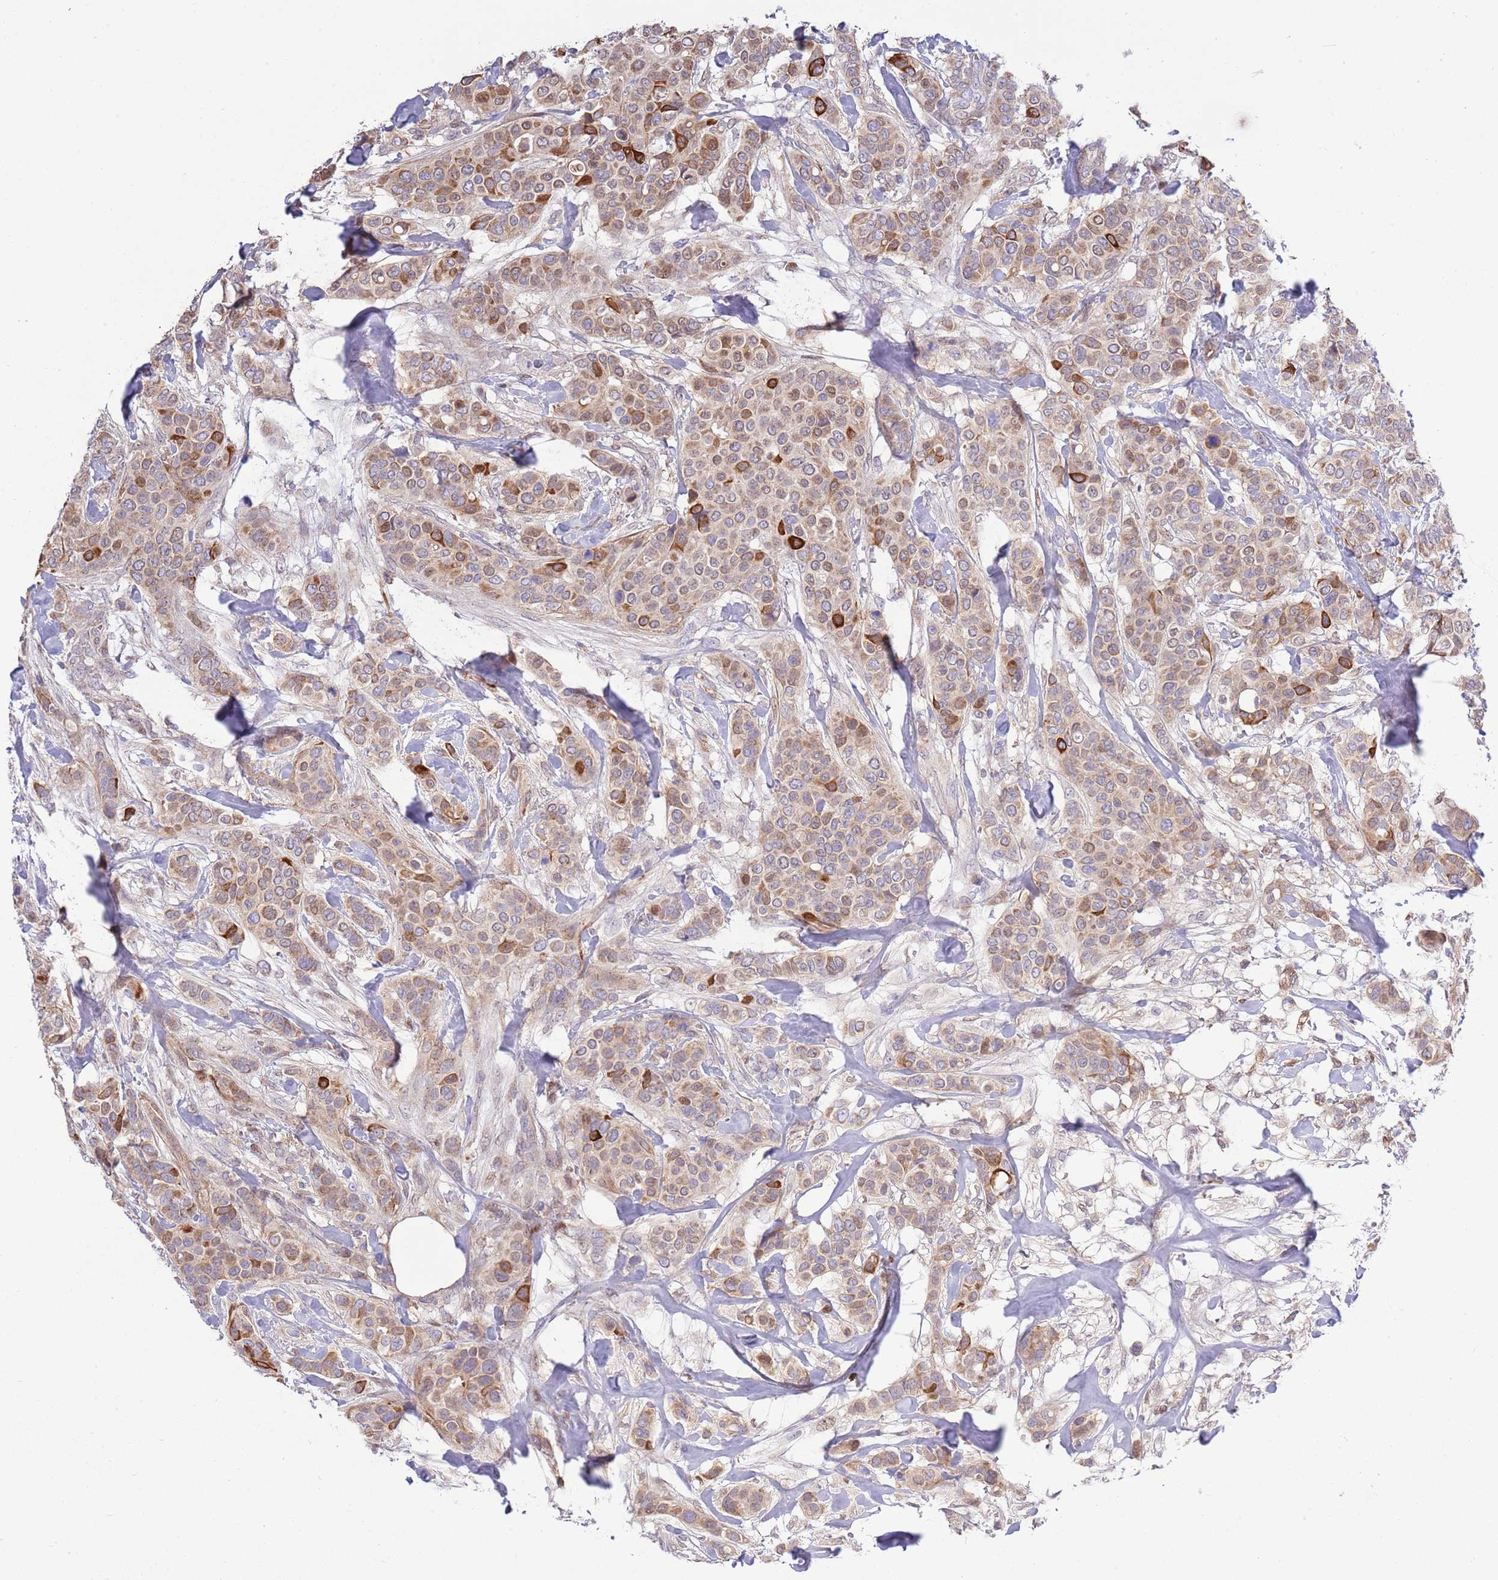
{"staining": {"intensity": "strong", "quantity": "<25%", "location": "cytoplasmic/membranous"}, "tissue": "breast cancer", "cell_type": "Tumor cells", "image_type": "cancer", "snomed": [{"axis": "morphology", "description": "Lobular carcinoma"}, {"axis": "topography", "description": "Breast"}], "caption": "A brown stain highlights strong cytoplasmic/membranous staining of a protein in human lobular carcinoma (breast) tumor cells.", "gene": "ARL2BP", "patient": {"sex": "female", "age": 51}}